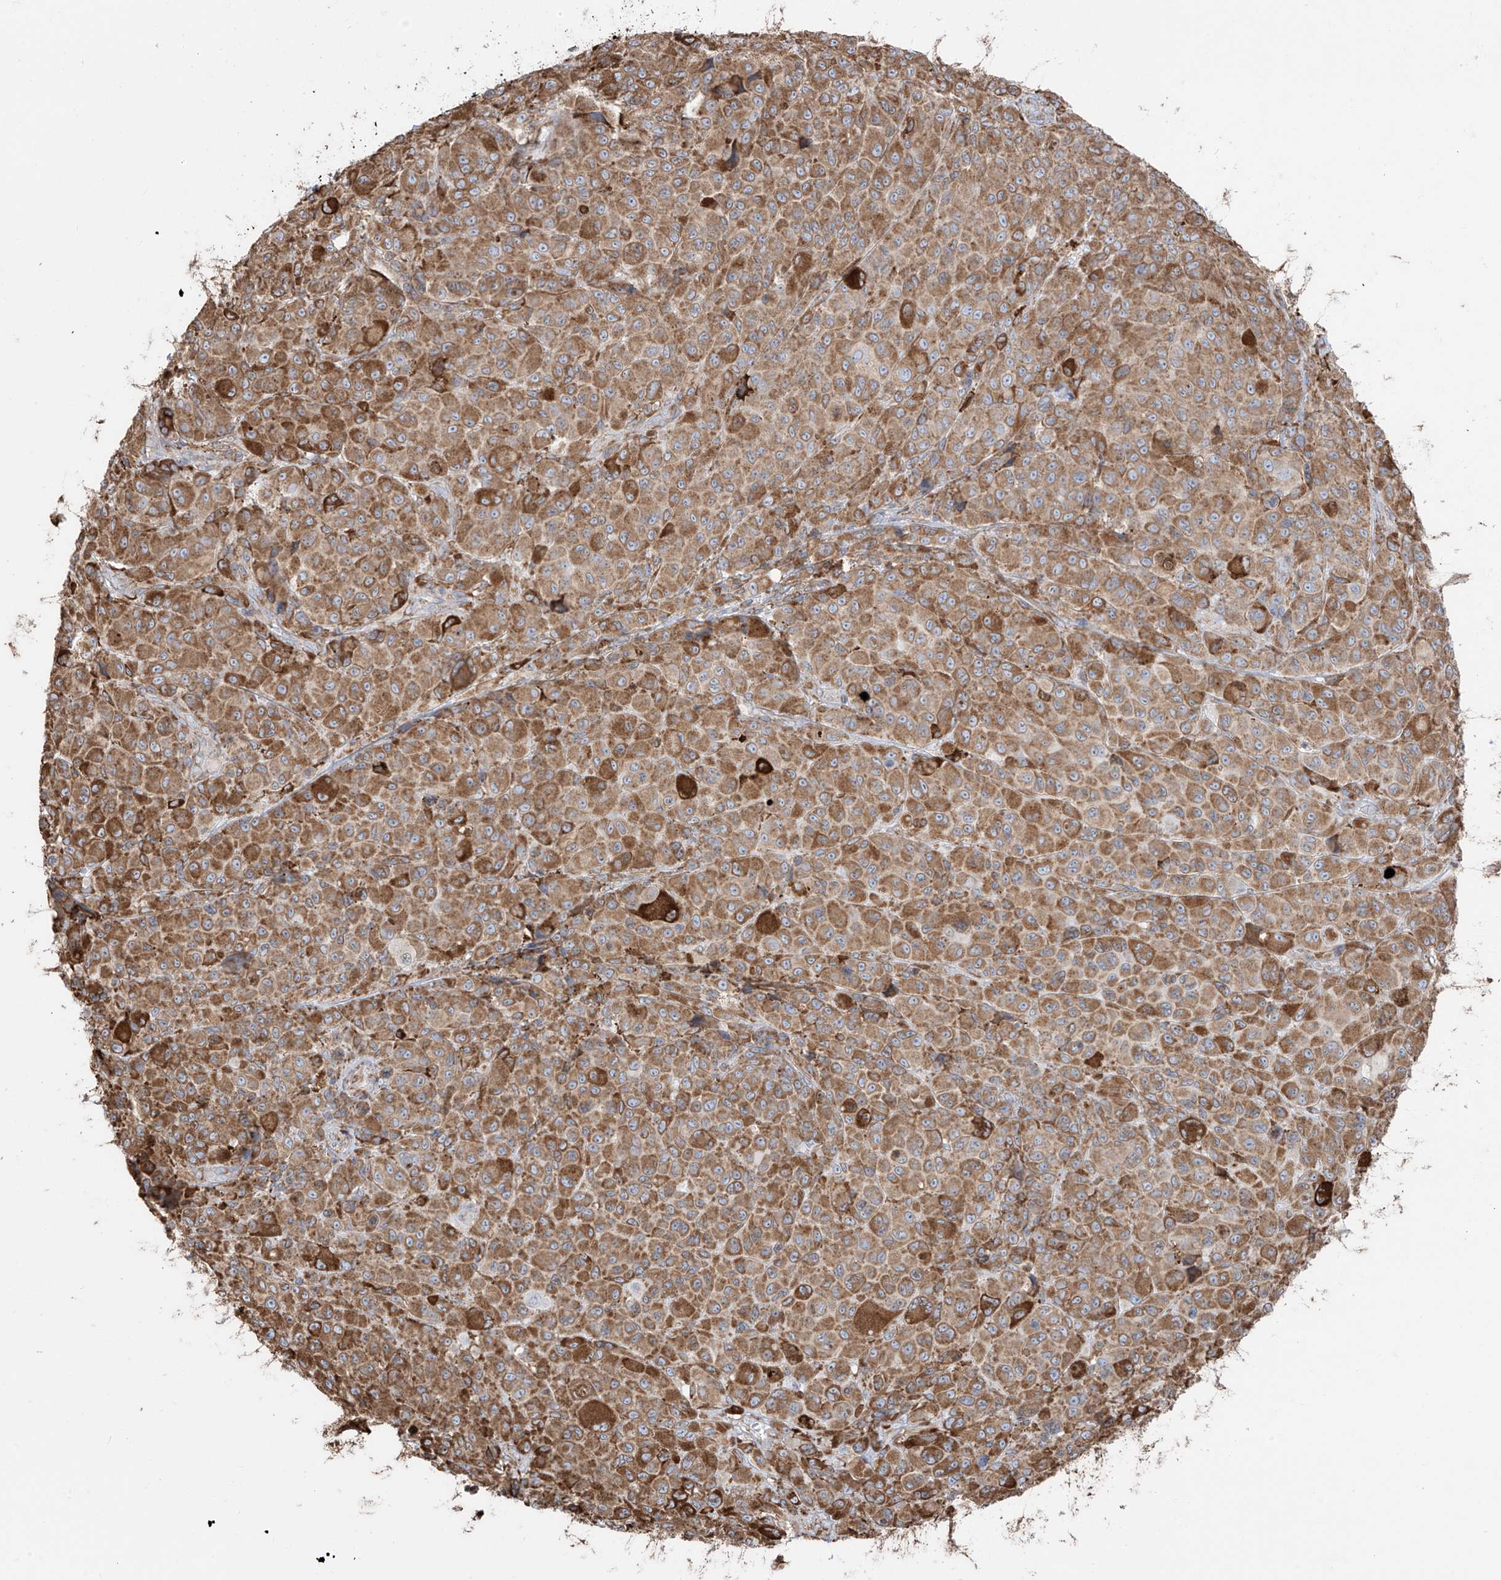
{"staining": {"intensity": "moderate", "quantity": ">75%", "location": "cytoplasmic/membranous"}, "tissue": "melanoma", "cell_type": "Tumor cells", "image_type": "cancer", "snomed": [{"axis": "morphology", "description": "Malignant melanoma, NOS"}, {"axis": "topography", "description": "Skin of trunk"}], "caption": "About >75% of tumor cells in human malignant melanoma reveal moderate cytoplasmic/membranous protein expression as visualized by brown immunohistochemical staining.", "gene": "ZNF354C", "patient": {"sex": "male", "age": 71}}